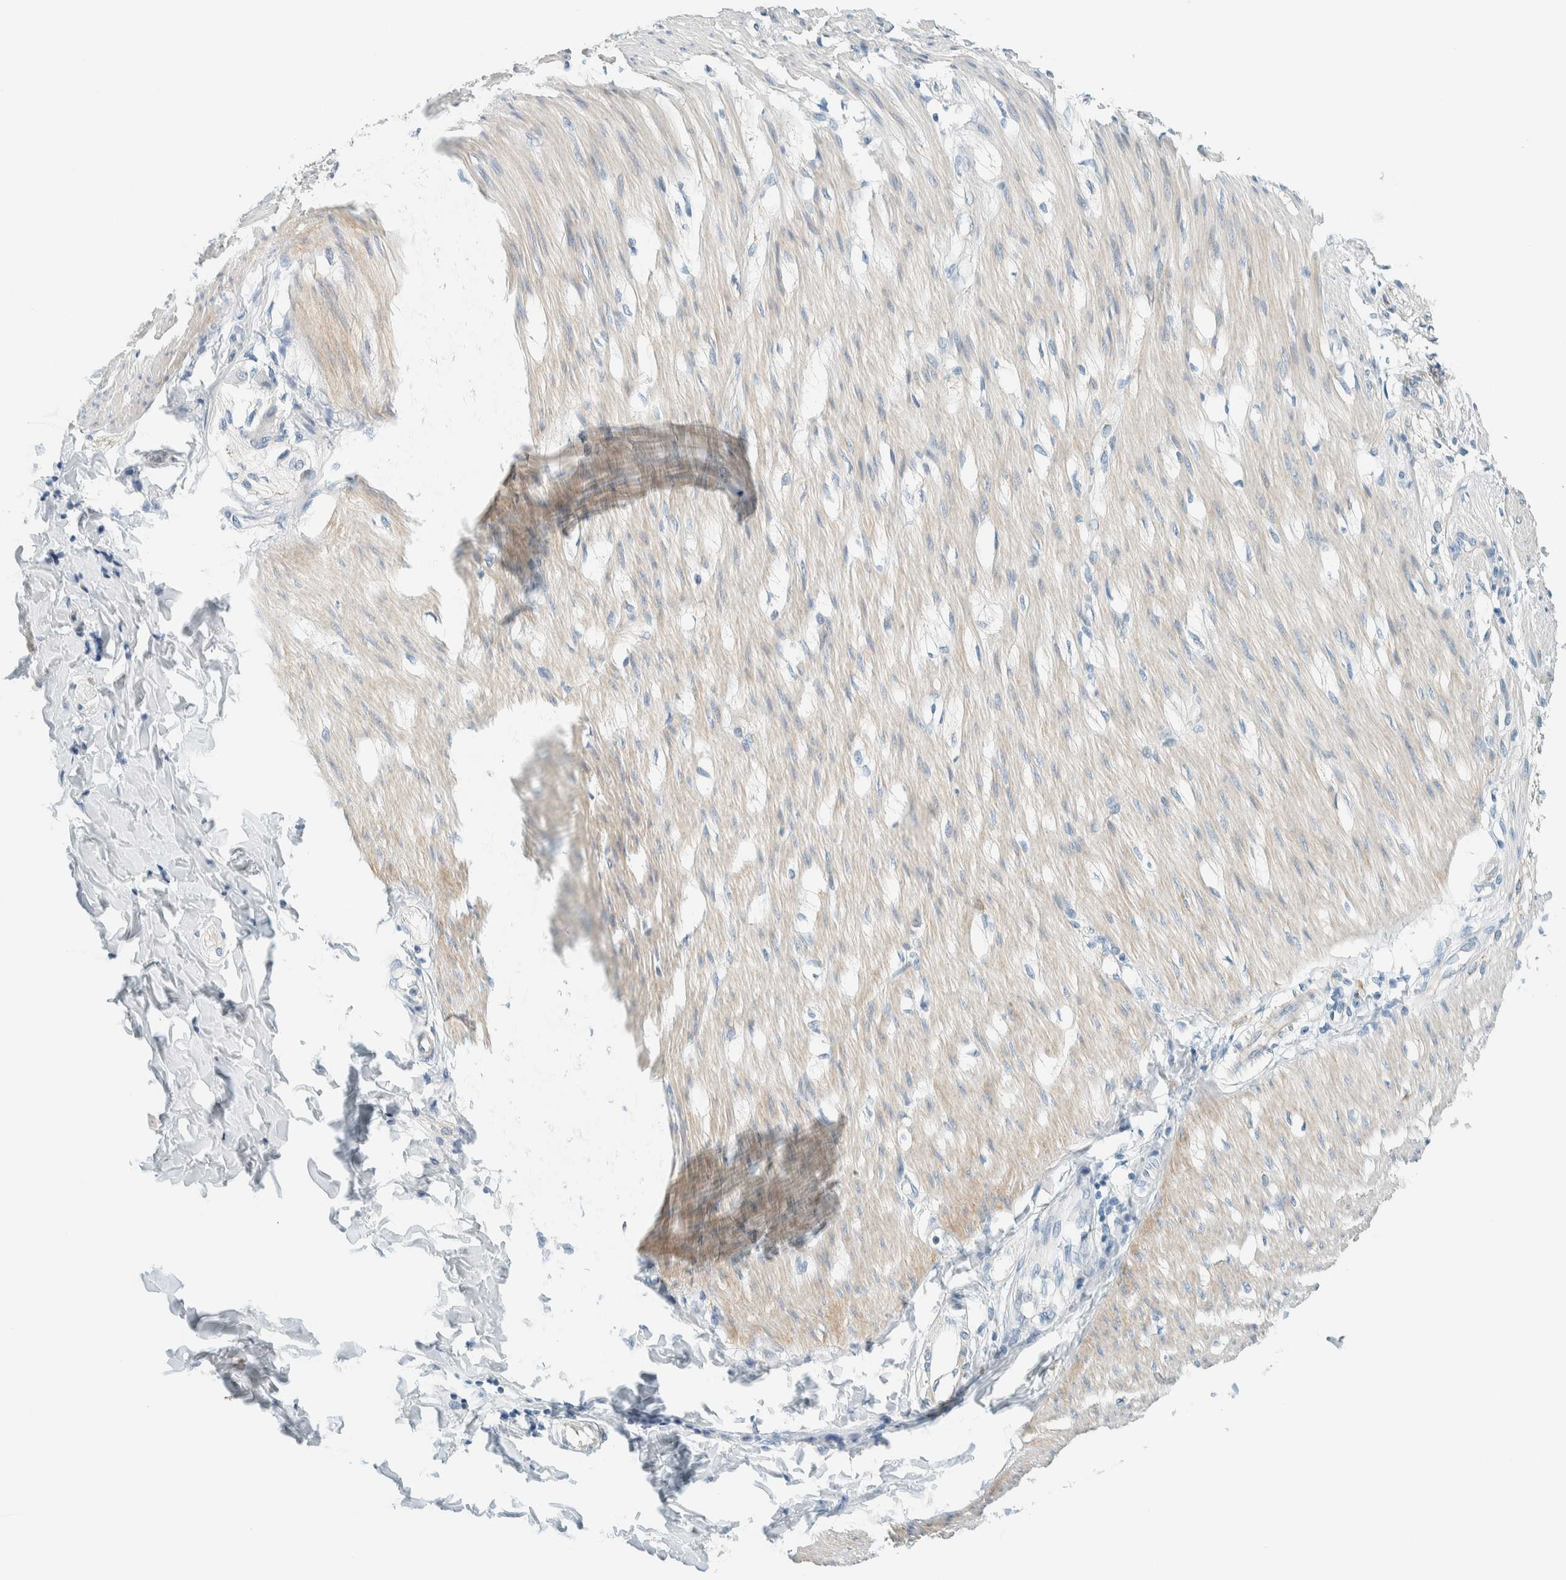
{"staining": {"intensity": "negative", "quantity": "none", "location": "none"}, "tissue": "smooth muscle", "cell_type": "Smooth muscle cells", "image_type": "normal", "snomed": [{"axis": "morphology", "description": "Normal tissue, NOS"}, {"axis": "morphology", "description": "Adenocarcinoma, NOS"}, {"axis": "topography", "description": "Smooth muscle"}, {"axis": "topography", "description": "Colon"}], "caption": "Immunohistochemistry (IHC) of benign human smooth muscle demonstrates no expression in smooth muscle cells. (DAB (3,3'-diaminobenzidine) immunohistochemistry visualized using brightfield microscopy, high magnification).", "gene": "SLFN12", "patient": {"sex": "male", "age": 14}}